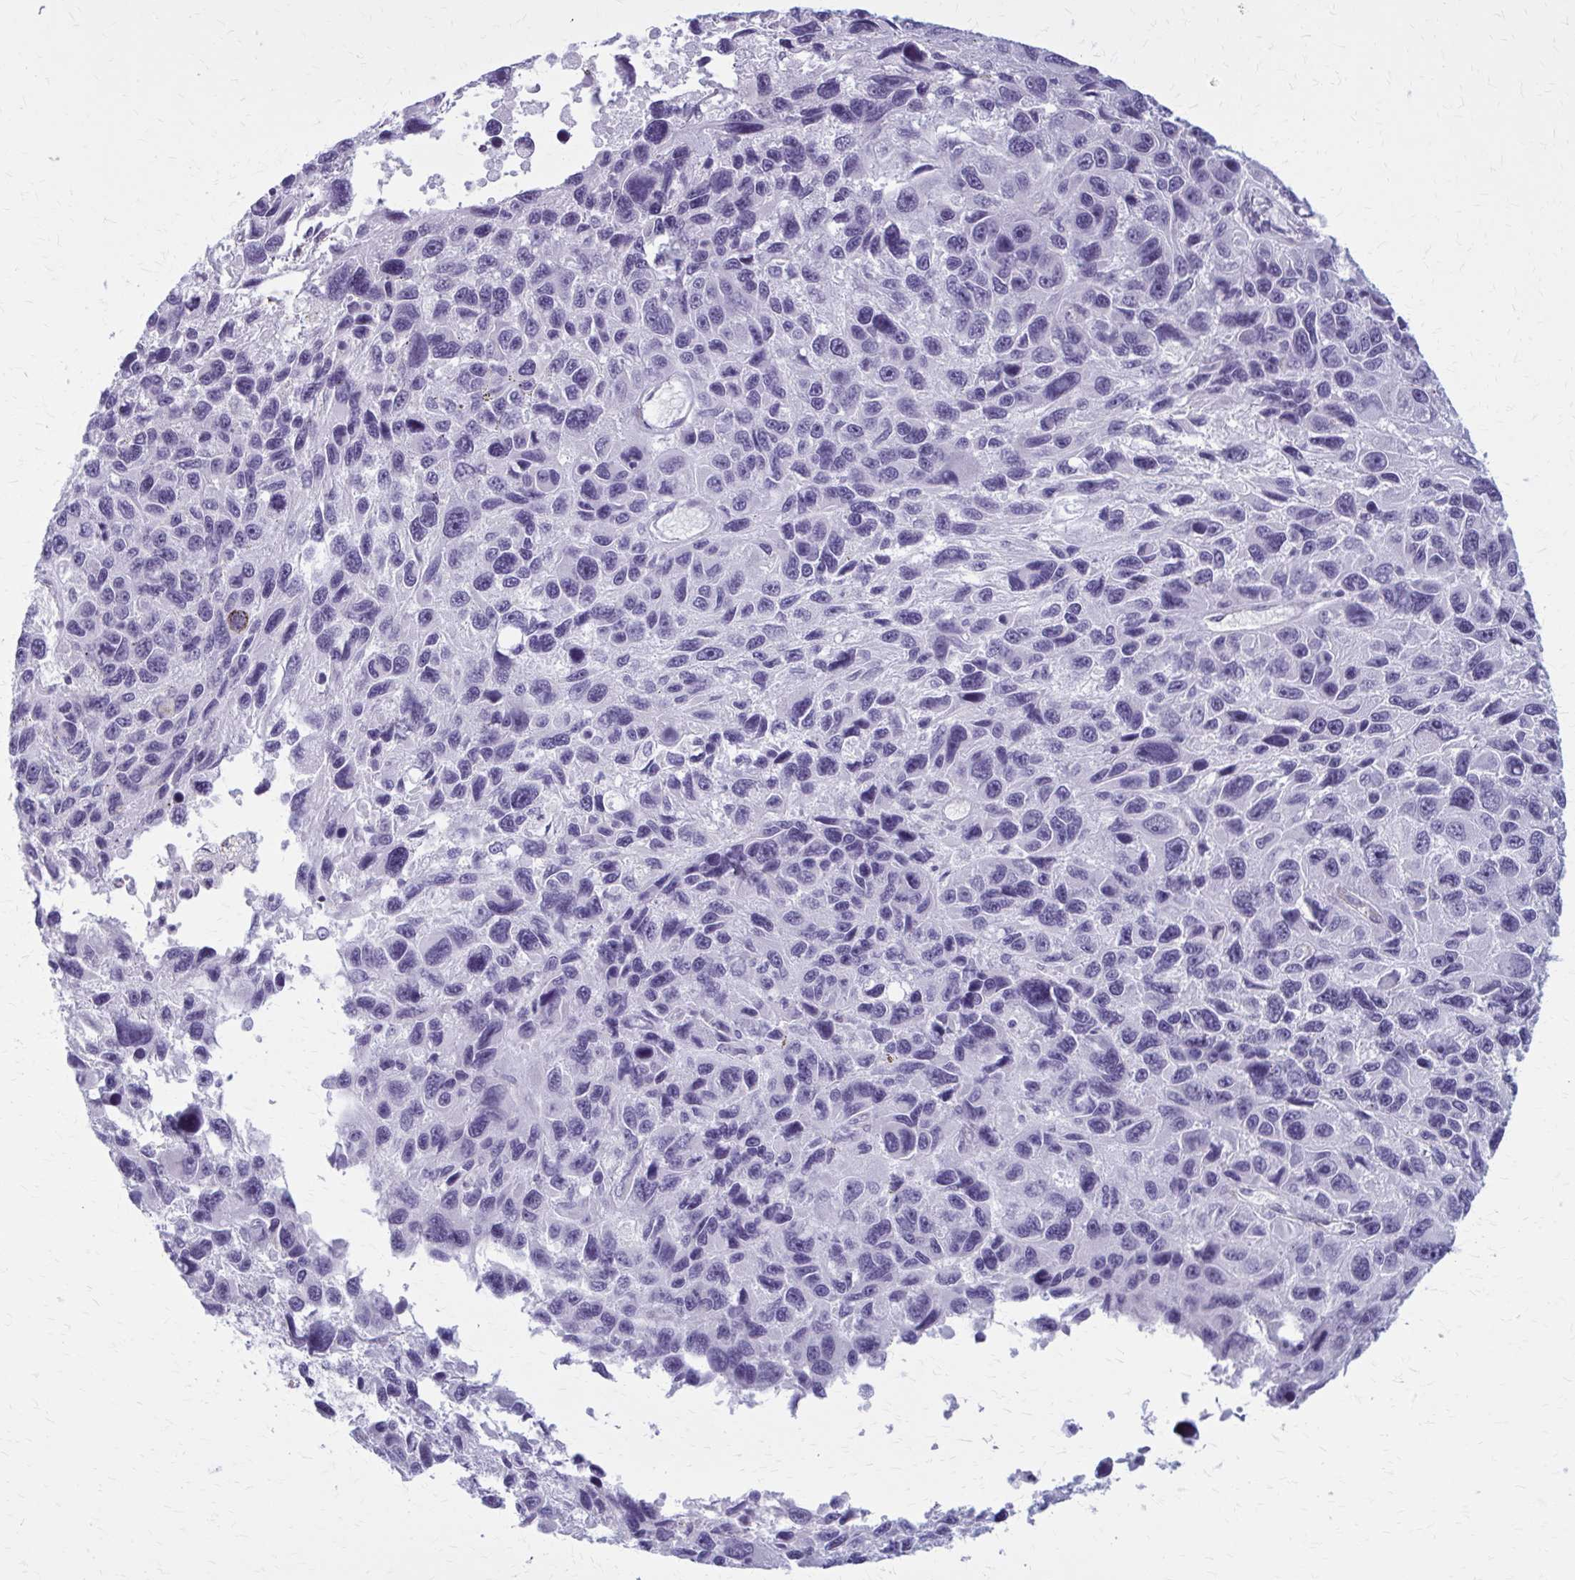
{"staining": {"intensity": "negative", "quantity": "none", "location": "none"}, "tissue": "melanoma", "cell_type": "Tumor cells", "image_type": "cancer", "snomed": [{"axis": "morphology", "description": "Malignant melanoma, NOS"}, {"axis": "topography", "description": "Skin"}], "caption": "Histopathology image shows no protein staining in tumor cells of melanoma tissue. Brightfield microscopy of immunohistochemistry stained with DAB (brown) and hematoxylin (blue), captured at high magnification.", "gene": "CASQ2", "patient": {"sex": "male", "age": 53}}